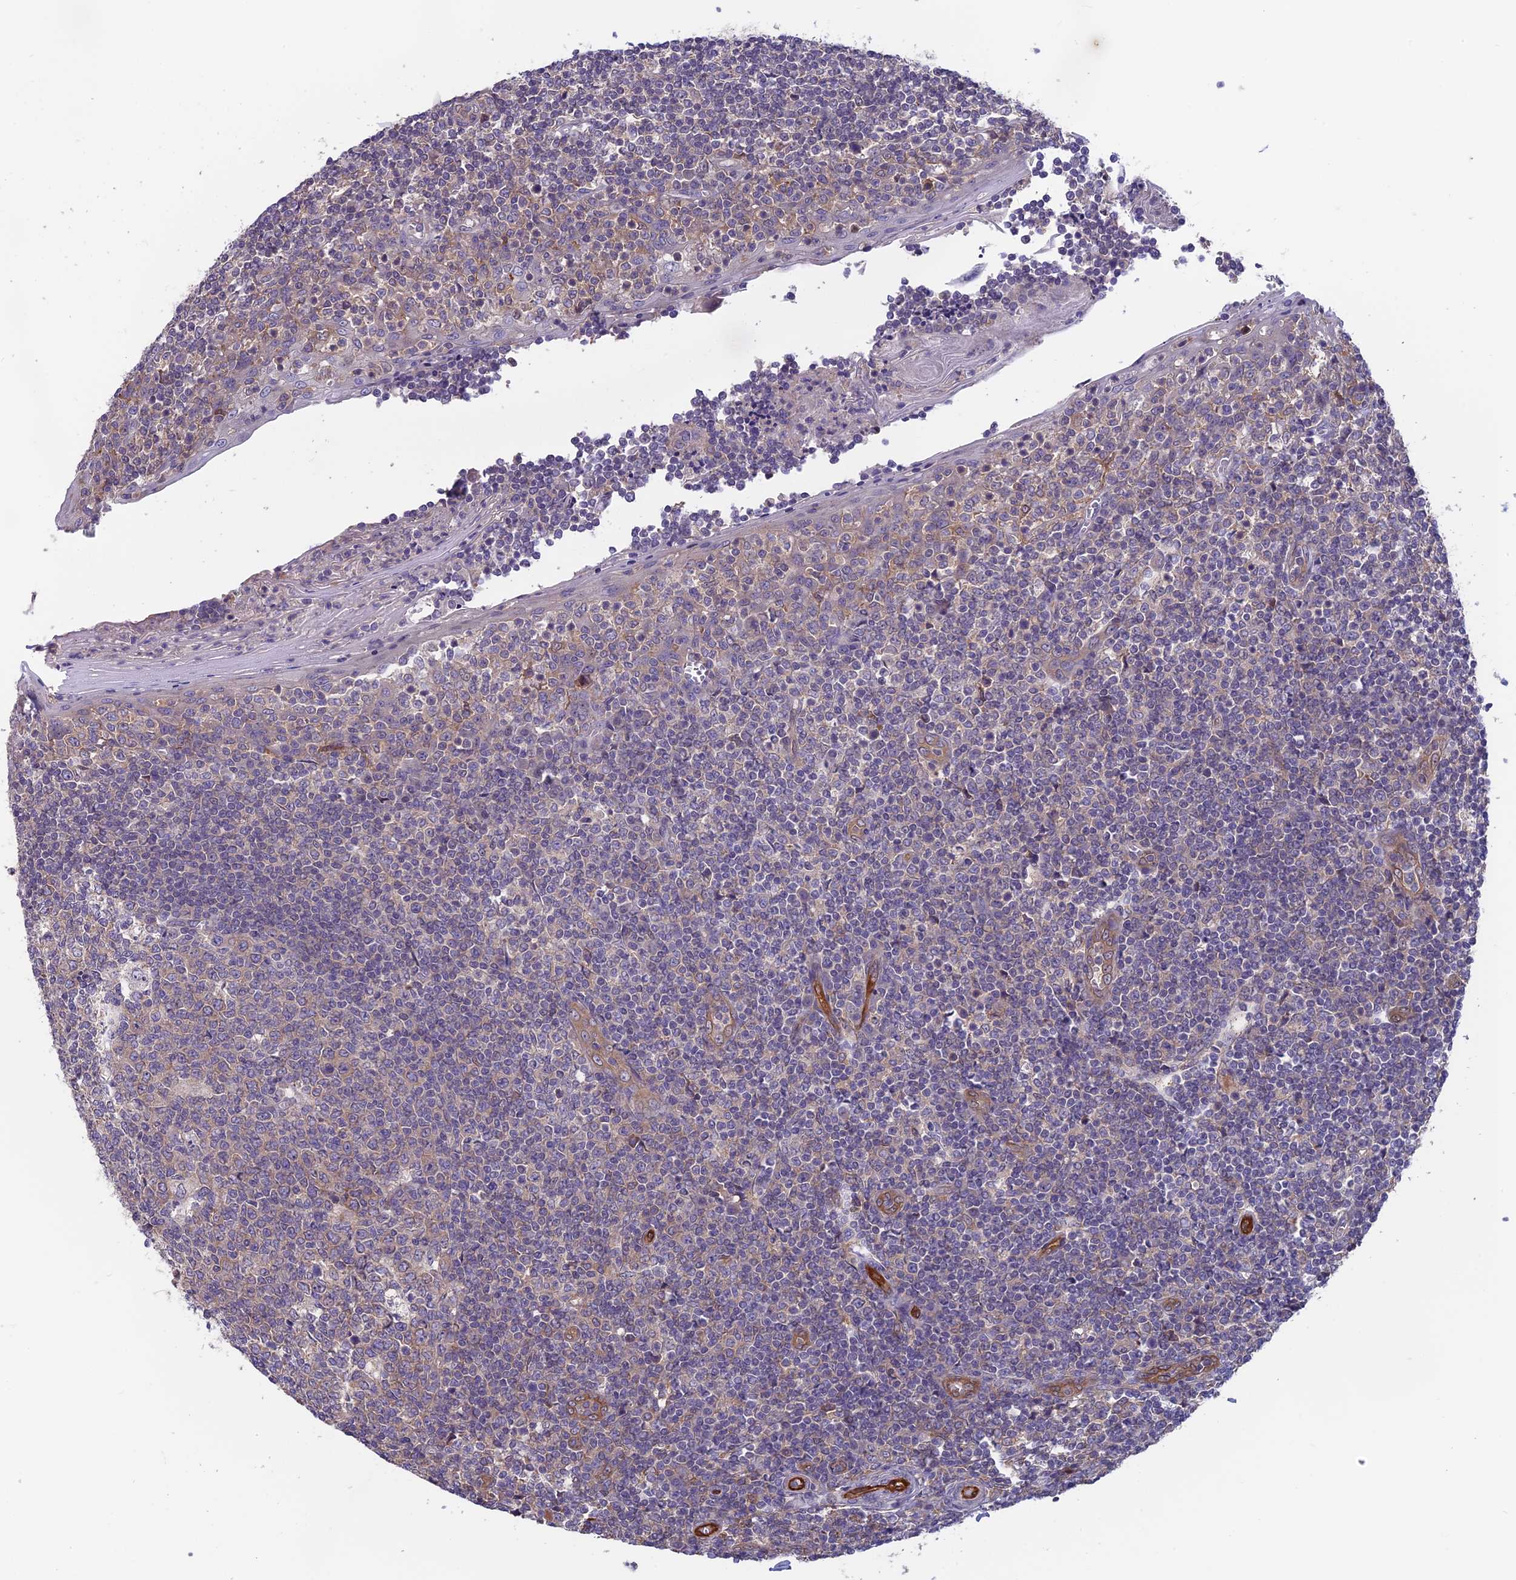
{"staining": {"intensity": "weak", "quantity": "25%-75%", "location": "cytoplasmic/membranous"}, "tissue": "tonsil", "cell_type": "Germinal center cells", "image_type": "normal", "snomed": [{"axis": "morphology", "description": "Normal tissue, NOS"}, {"axis": "topography", "description": "Tonsil"}], "caption": "Protein positivity by immunohistochemistry (IHC) displays weak cytoplasmic/membranous staining in about 25%-75% of germinal center cells in benign tonsil.", "gene": "MAST2", "patient": {"sex": "female", "age": 19}}